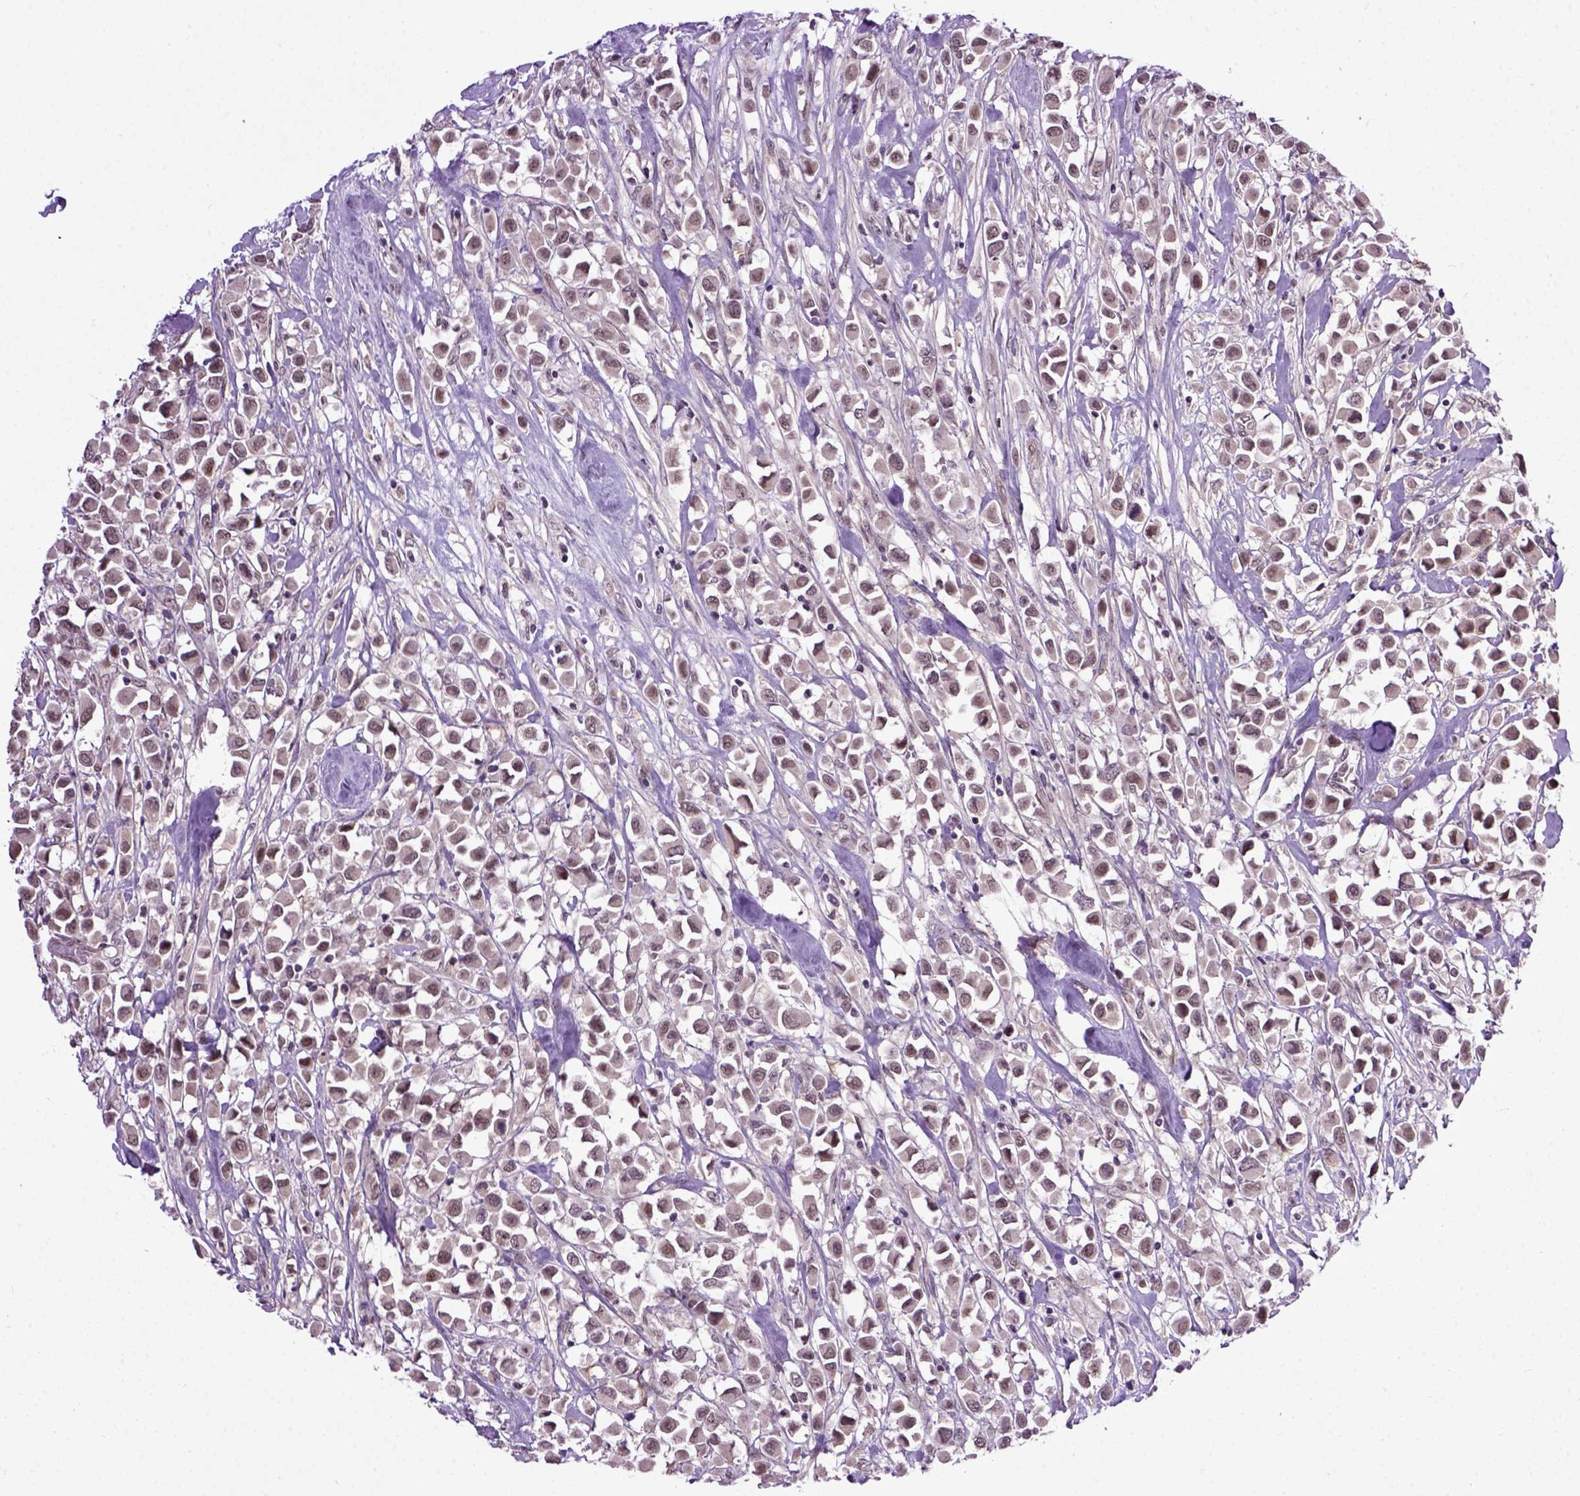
{"staining": {"intensity": "moderate", "quantity": "<25%", "location": "nuclear"}, "tissue": "breast cancer", "cell_type": "Tumor cells", "image_type": "cancer", "snomed": [{"axis": "morphology", "description": "Duct carcinoma"}, {"axis": "topography", "description": "Breast"}], "caption": "Human breast infiltrating ductal carcinoma stained for a protein (brown) exhibits moderate nuclear positive staining in approximately <25% of tumor cells.", "gene": "RAB43", "patient": {"sex": "female", "age": 61}}